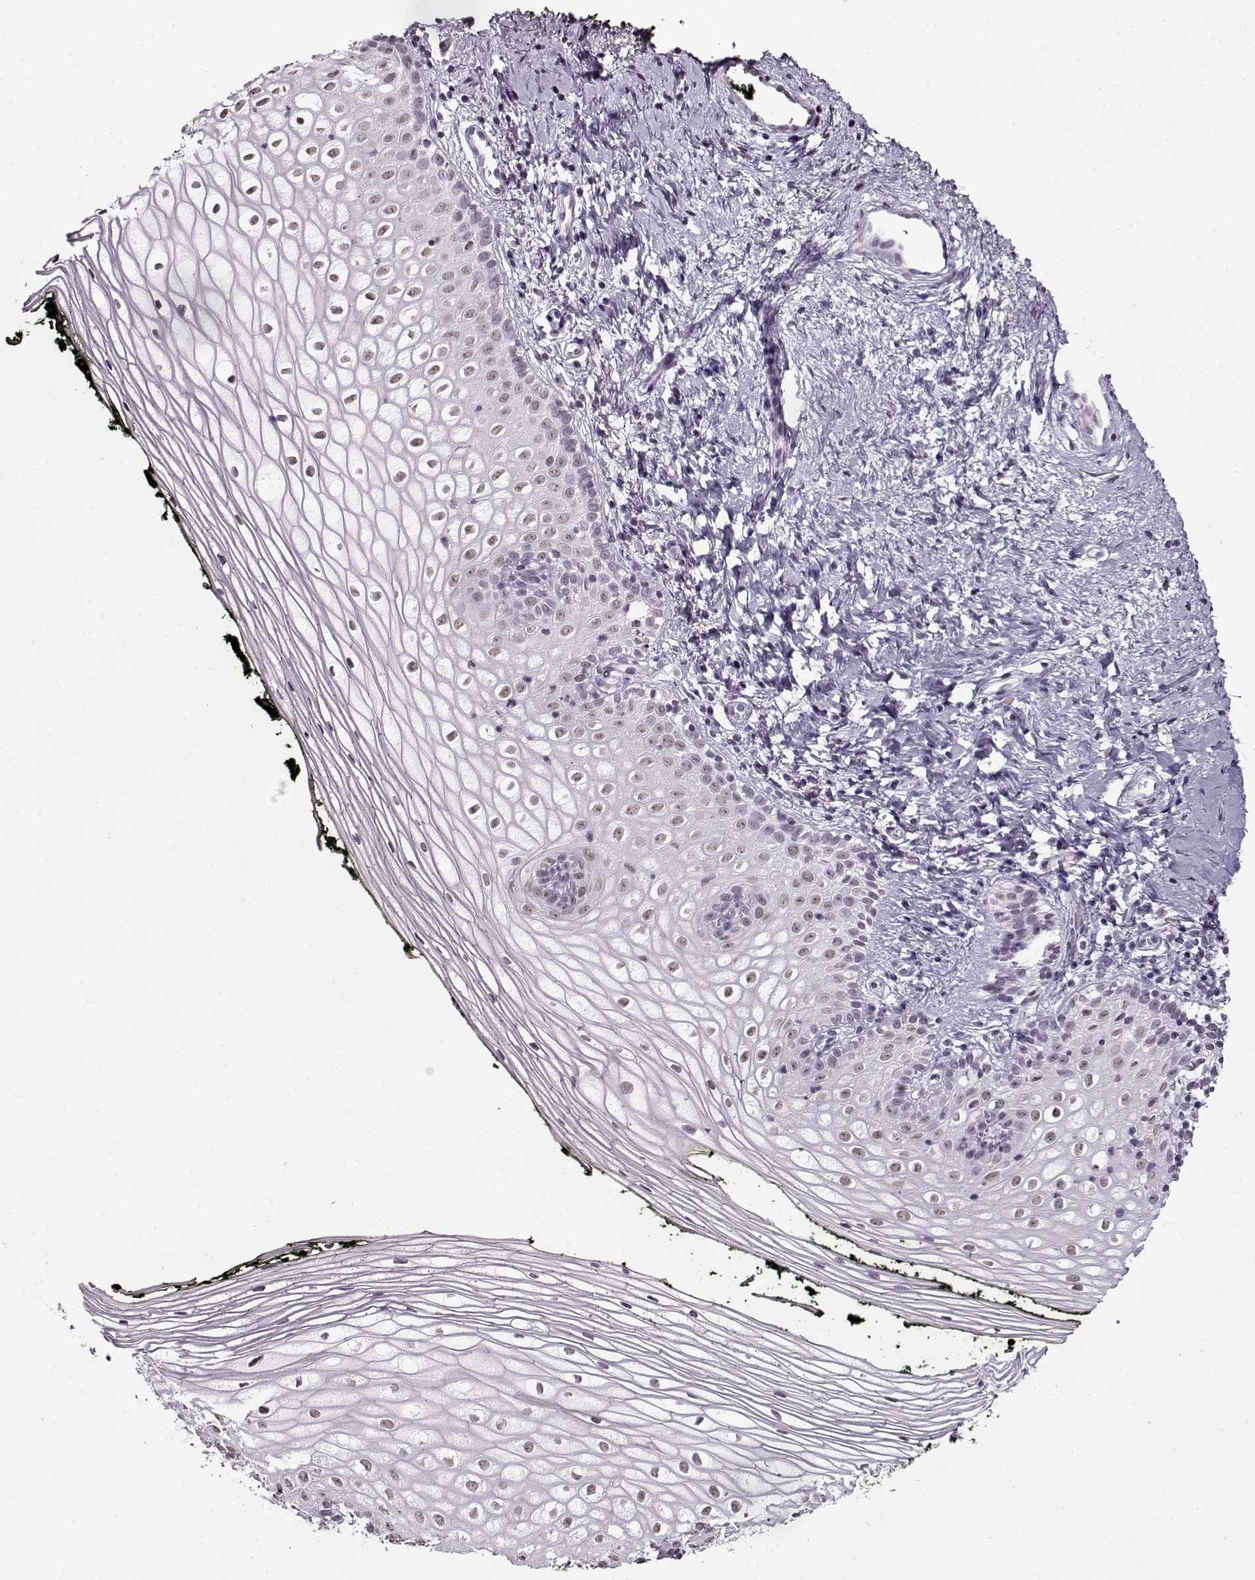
{"staining": {"intensity": "weak", "quantity": "<25%", "location": "nuclear"}, "tissue": "vagina", "cell_type": "Squamous epithelial cells", "image_type": "normal", "snomed": [{"axis": "morphology", "description": "Normal tissue, NOS"}, {"axis": "topography", "description": "Vagina"}], "caption": "Immunohistochemistry histopathology image of normal vagina: human vagina stained with DAB exhibits no significant protein expression in squamous epithelial cells. (DAB (3,3'-diaminobenzidine) immunohistochemistry (IHC) with hematoxylin counter stain).", "gene": "PRMT8", "patient": {"sex": "female", "age": 47}}